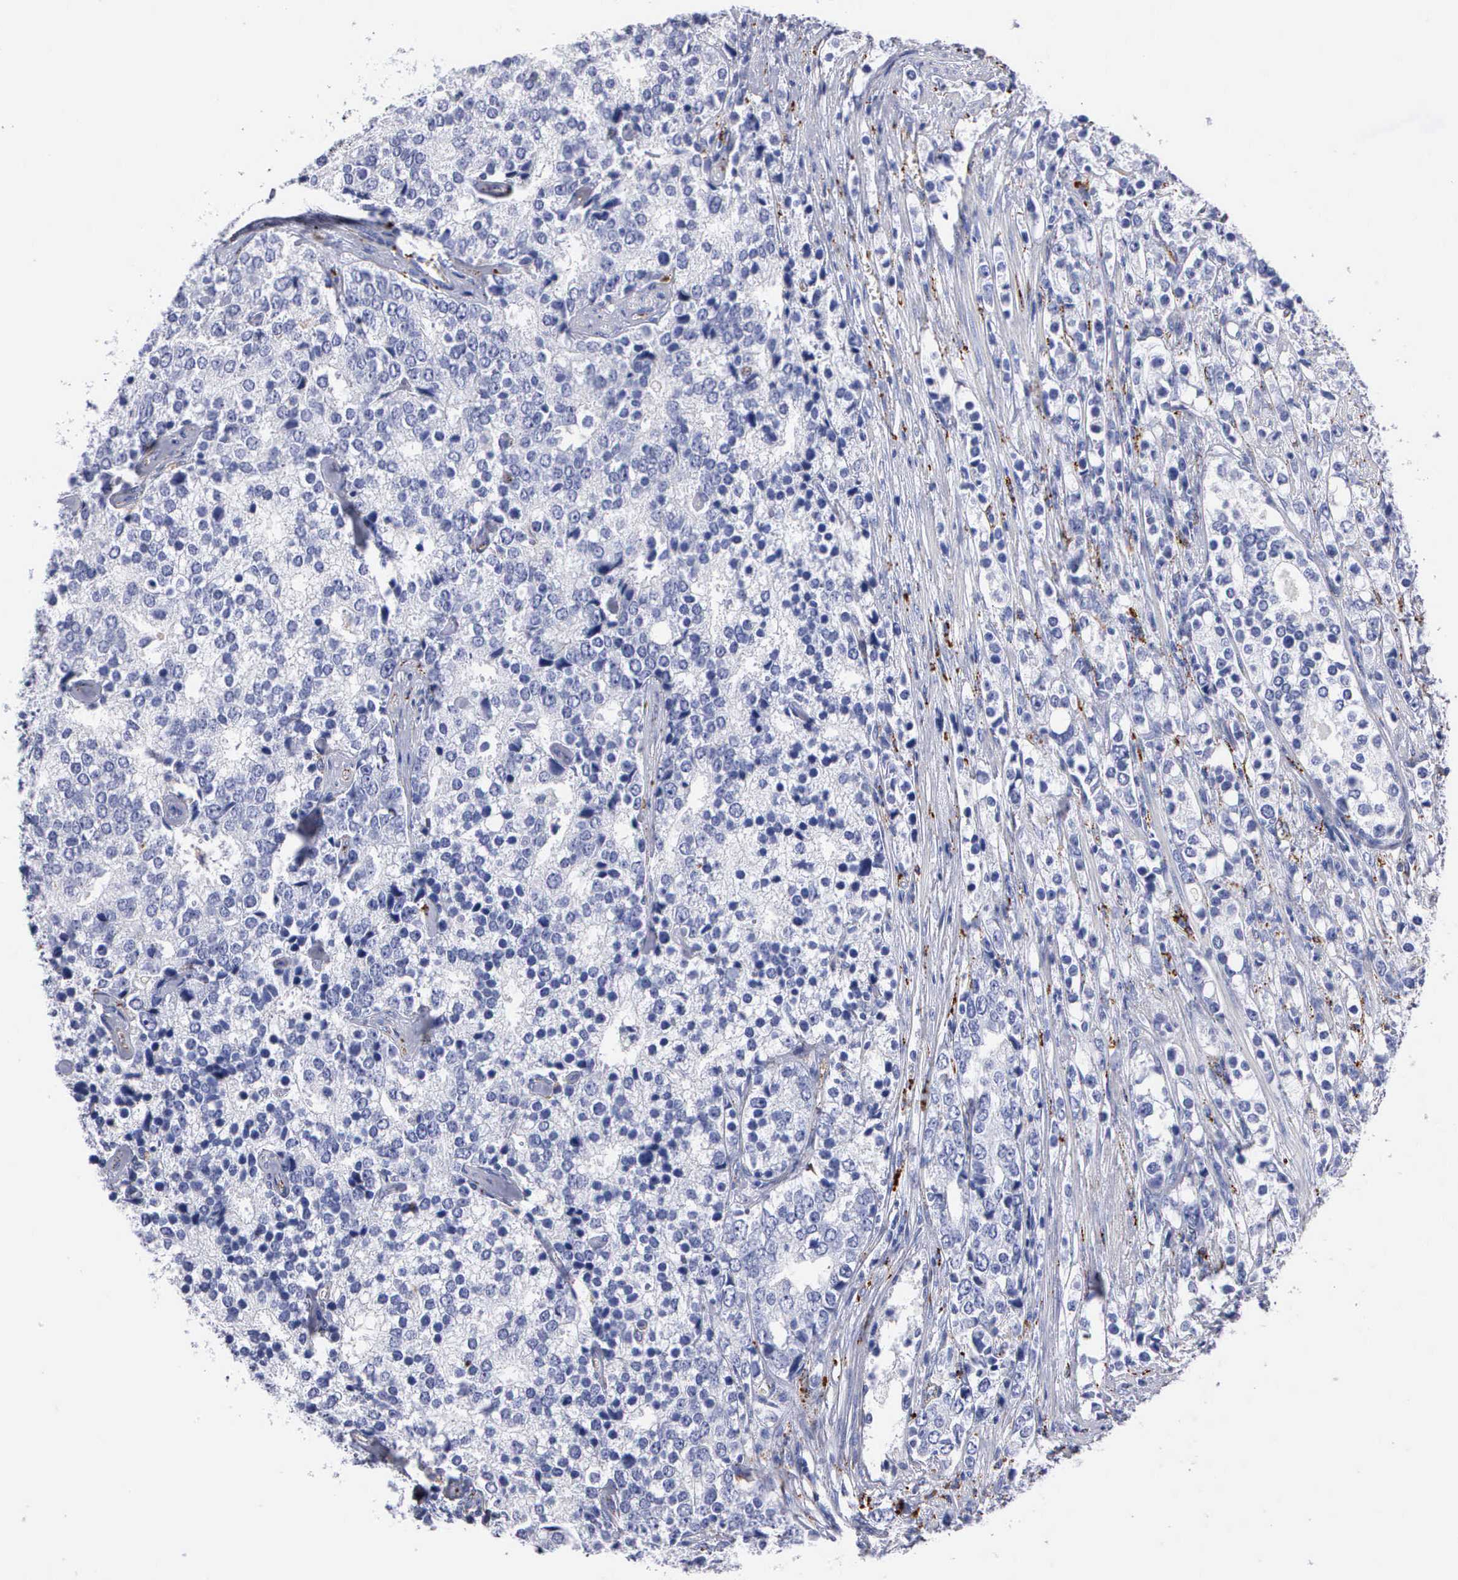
{"staining": {"intensity": "negative", "quantity": "none", "location": "none"}, "tissue": "prostate cancer", "cell_type": "Tumor cells", "image_type": "cancer", "snomed": [{"axis": "morphology", "description": "Adenocarcinoma, High grade"}, {"axis": "topography", "description": "Prostate"}], "caption": "Prostate cancer (high-grade adenocarcinoma) was stained to show a protein in brown. There is no significant expression in tumor cells.", "gene": "CTSL", "patient": {"sex": "male", "age": 71}}